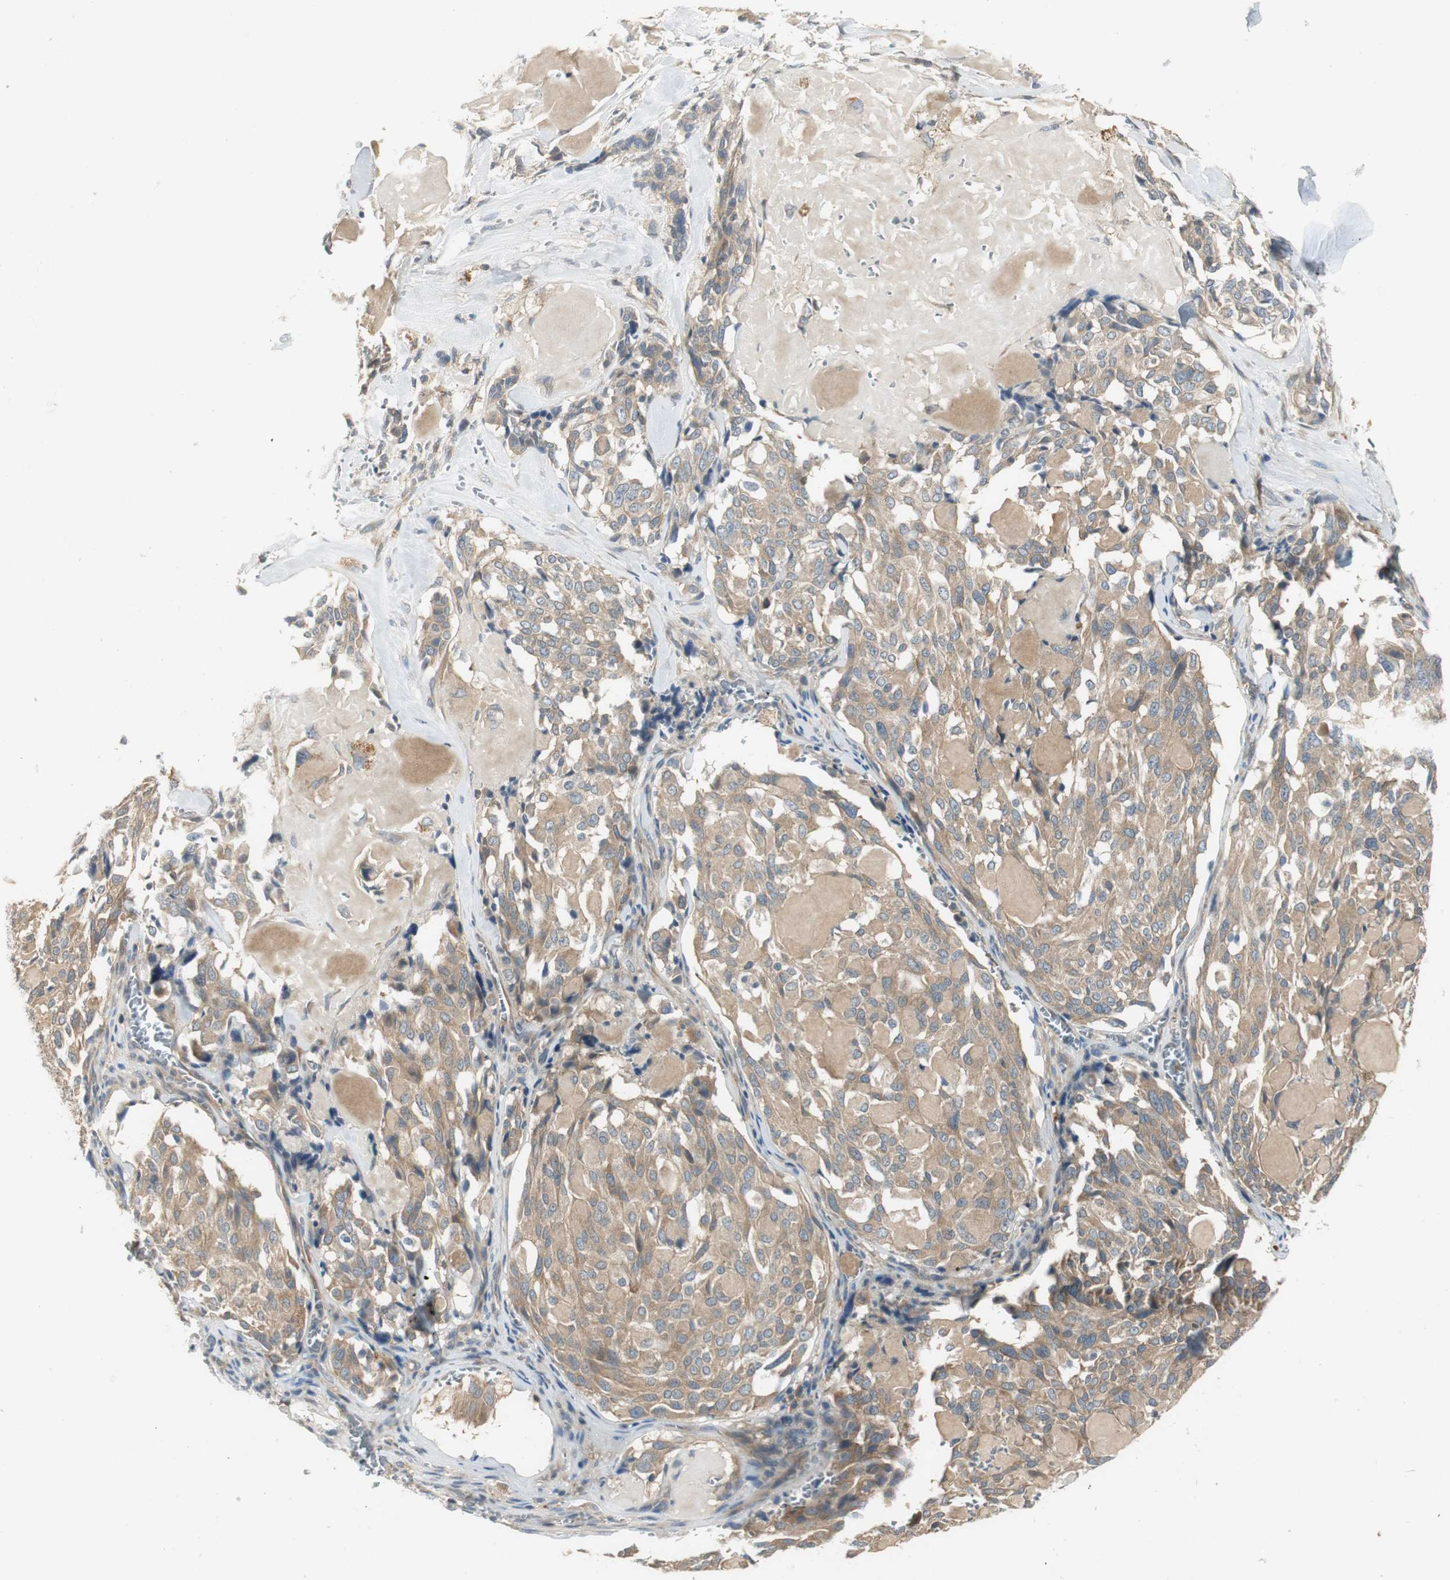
{"staining": {"intensity": "moderate", "quantity": ">75%", "location": "cytoplasmic/membranous"}, "tissue": "thyroid cancer", "cell_type": "Tumor cells", "image_type": "cancer", "snomed": [{"axis": "morphology", "description": "Carcinoma, NOS"}, {"axis": "morphology", "description": "Carcinoid, malignant, NOS"}, {"axis": "topography", "description": "Thyroid gland"}], "caption": "Carcinoma (thyroid) stained with DAB (3,3'-diaminobenzidine) IHC reveals medium levels of moderate cytoplasmic/membranous staining in about >75% of tumor cells. (brown staining indicates protein expression, while blue staining denotes nuclei).", "gene": "PRKAA1", "patient": {"sex": "male", "age": 33}}